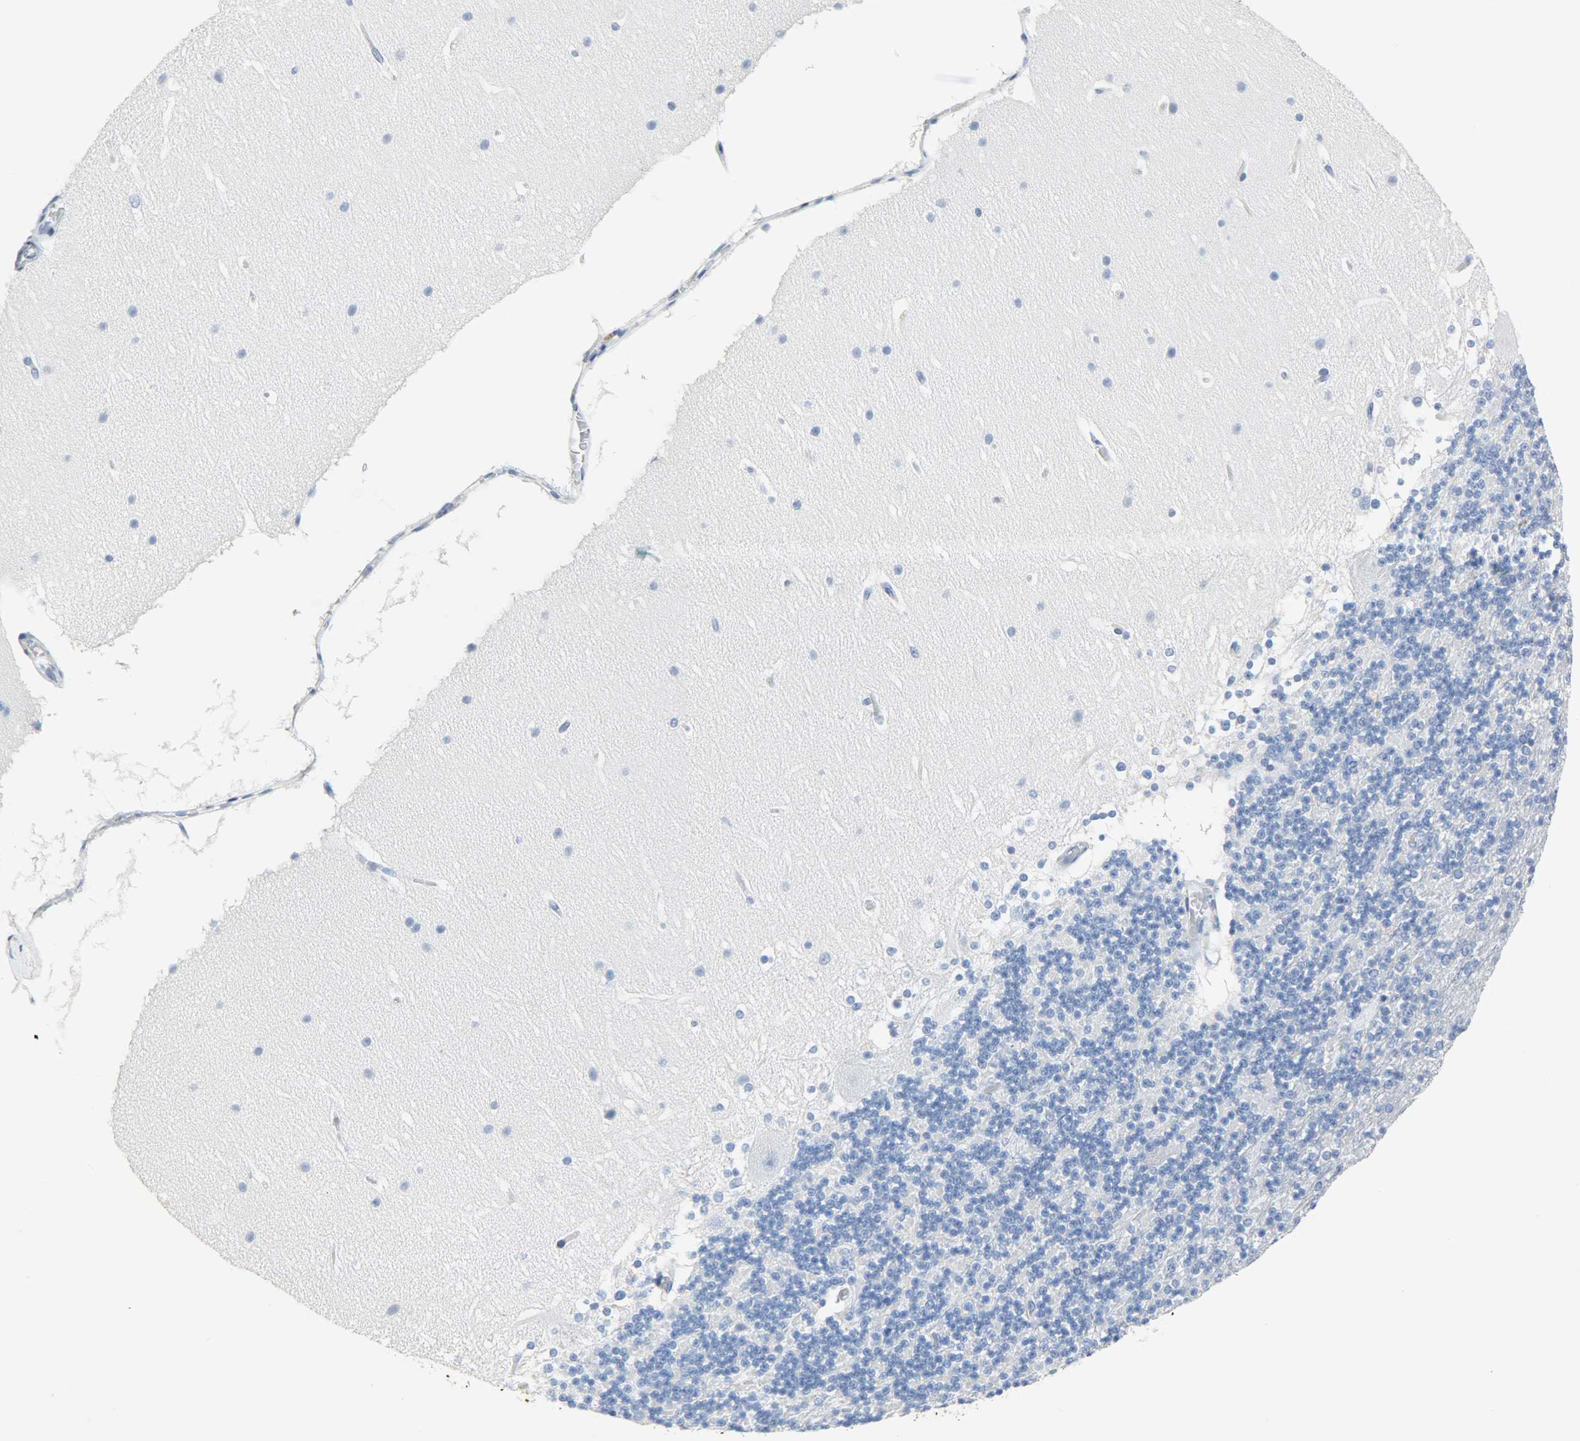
{"staining": {"intensity": "negative", "quantity": "none", "location": "none"}, "tissue": "cerebellum", "cell_type": "Cells in granular layer", "image_type": "normal", "snomed": [{"axis": "morphology", "description": "Normal tissue, NOS"}, {"axis": "topography", "description": "Cerebellum"}], "caption": "This is a histopathology image of IHC staining of normal cerebellum, which shows no staining in cells in granular layer.", "gene": "CA3", "patient": {"sex": "female", "age": 19}}